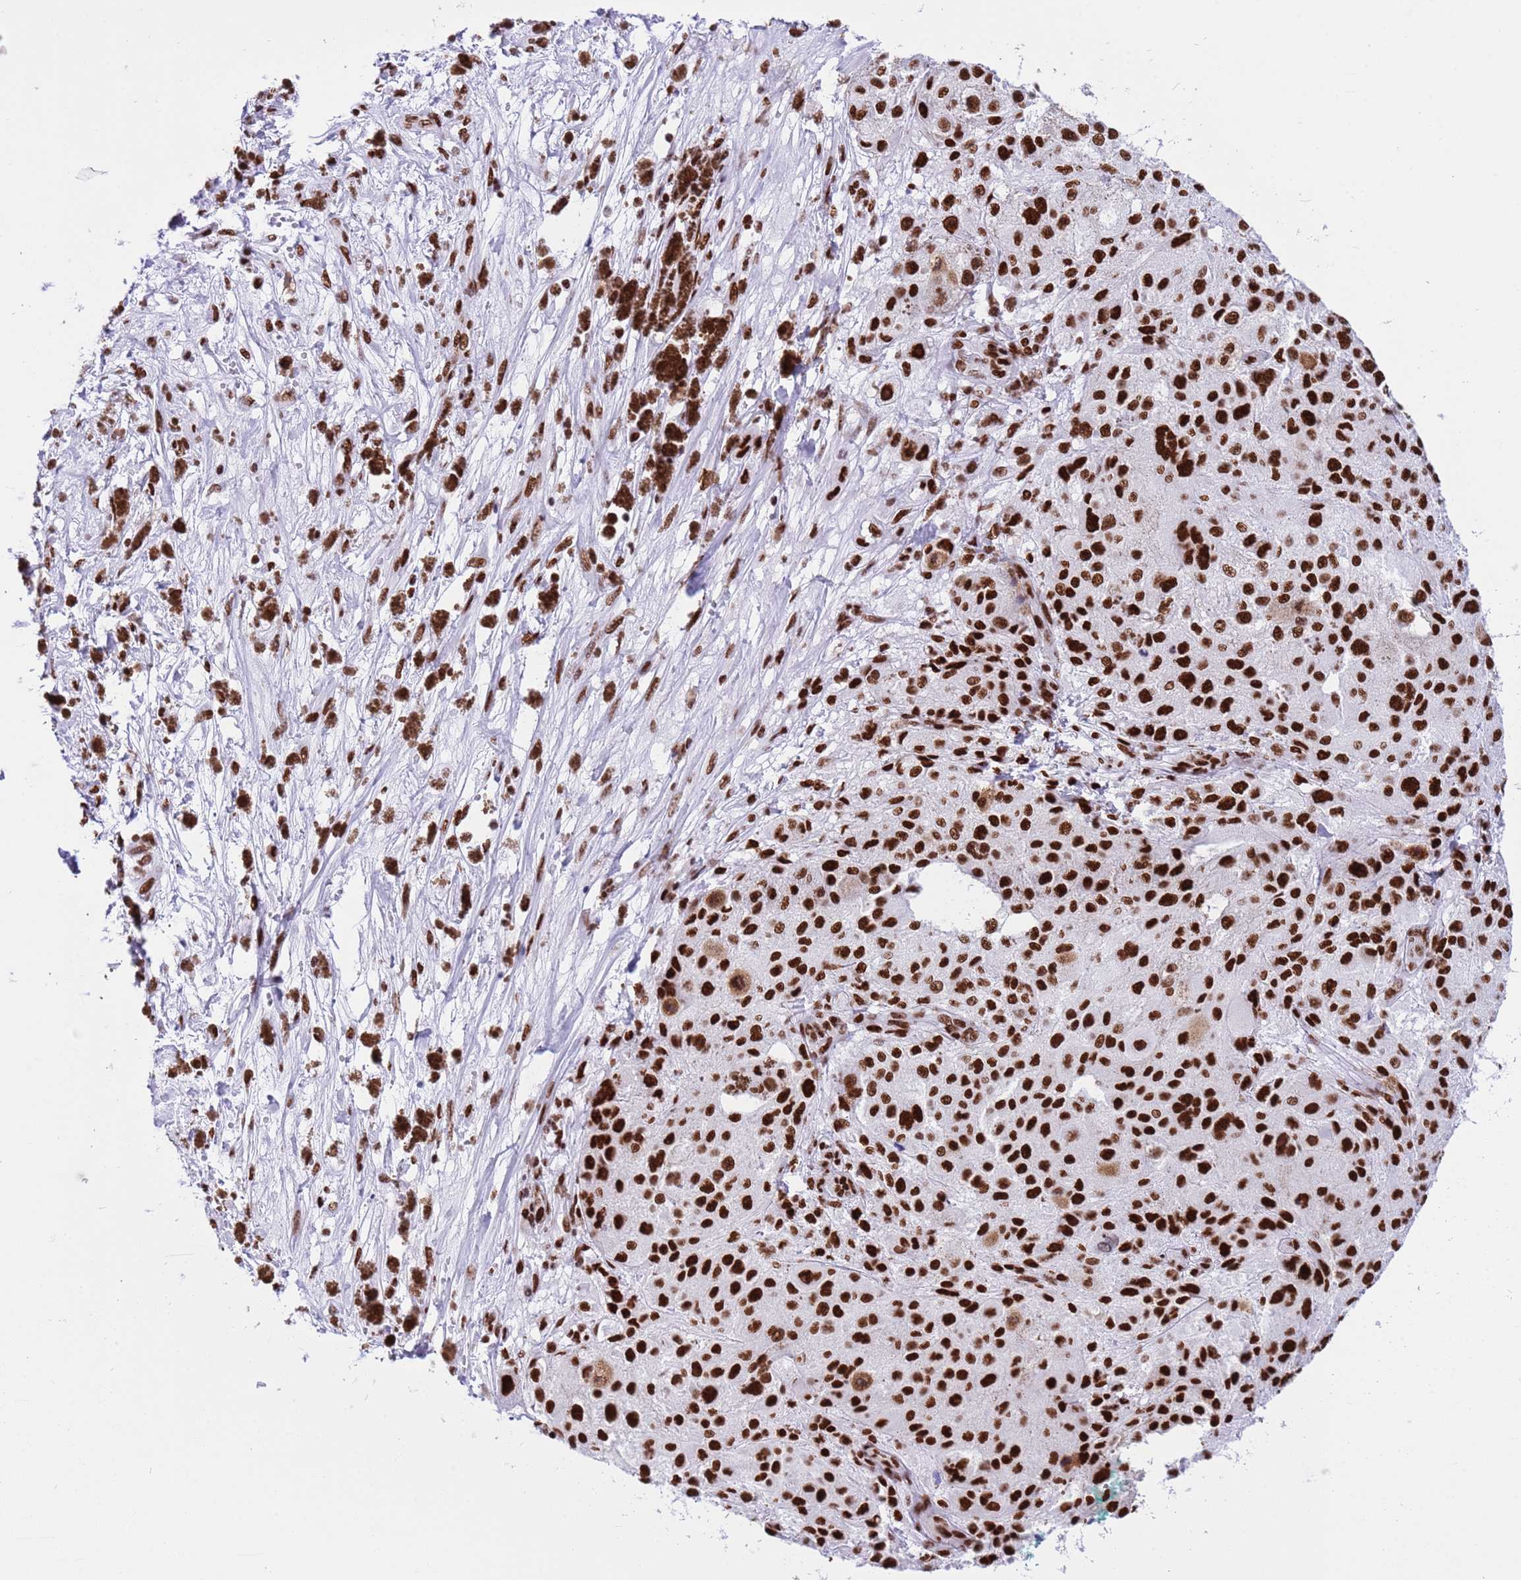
{"staining": {"intensity": "strong", "quantity": ">75%", "location": "nuclear"}, "tissue": "melanoma", "cell_type": "Tumor cells", "image_type": "cancer", "snomed": [{"axis": "morphology", "description": "Necrosis, NOS"}, {"axis": "morphology", "description": "Malignant melanoma, NOS"}, {"axis": "topography", "description": "Skin"}], "caption": "Human melanoma stained for a protein (brown) demonstrates strong nuclear positive staining in approximately >75% of tumor cells.", "gene": "RALY", "patient": {"sex": "female", "age": 87}}